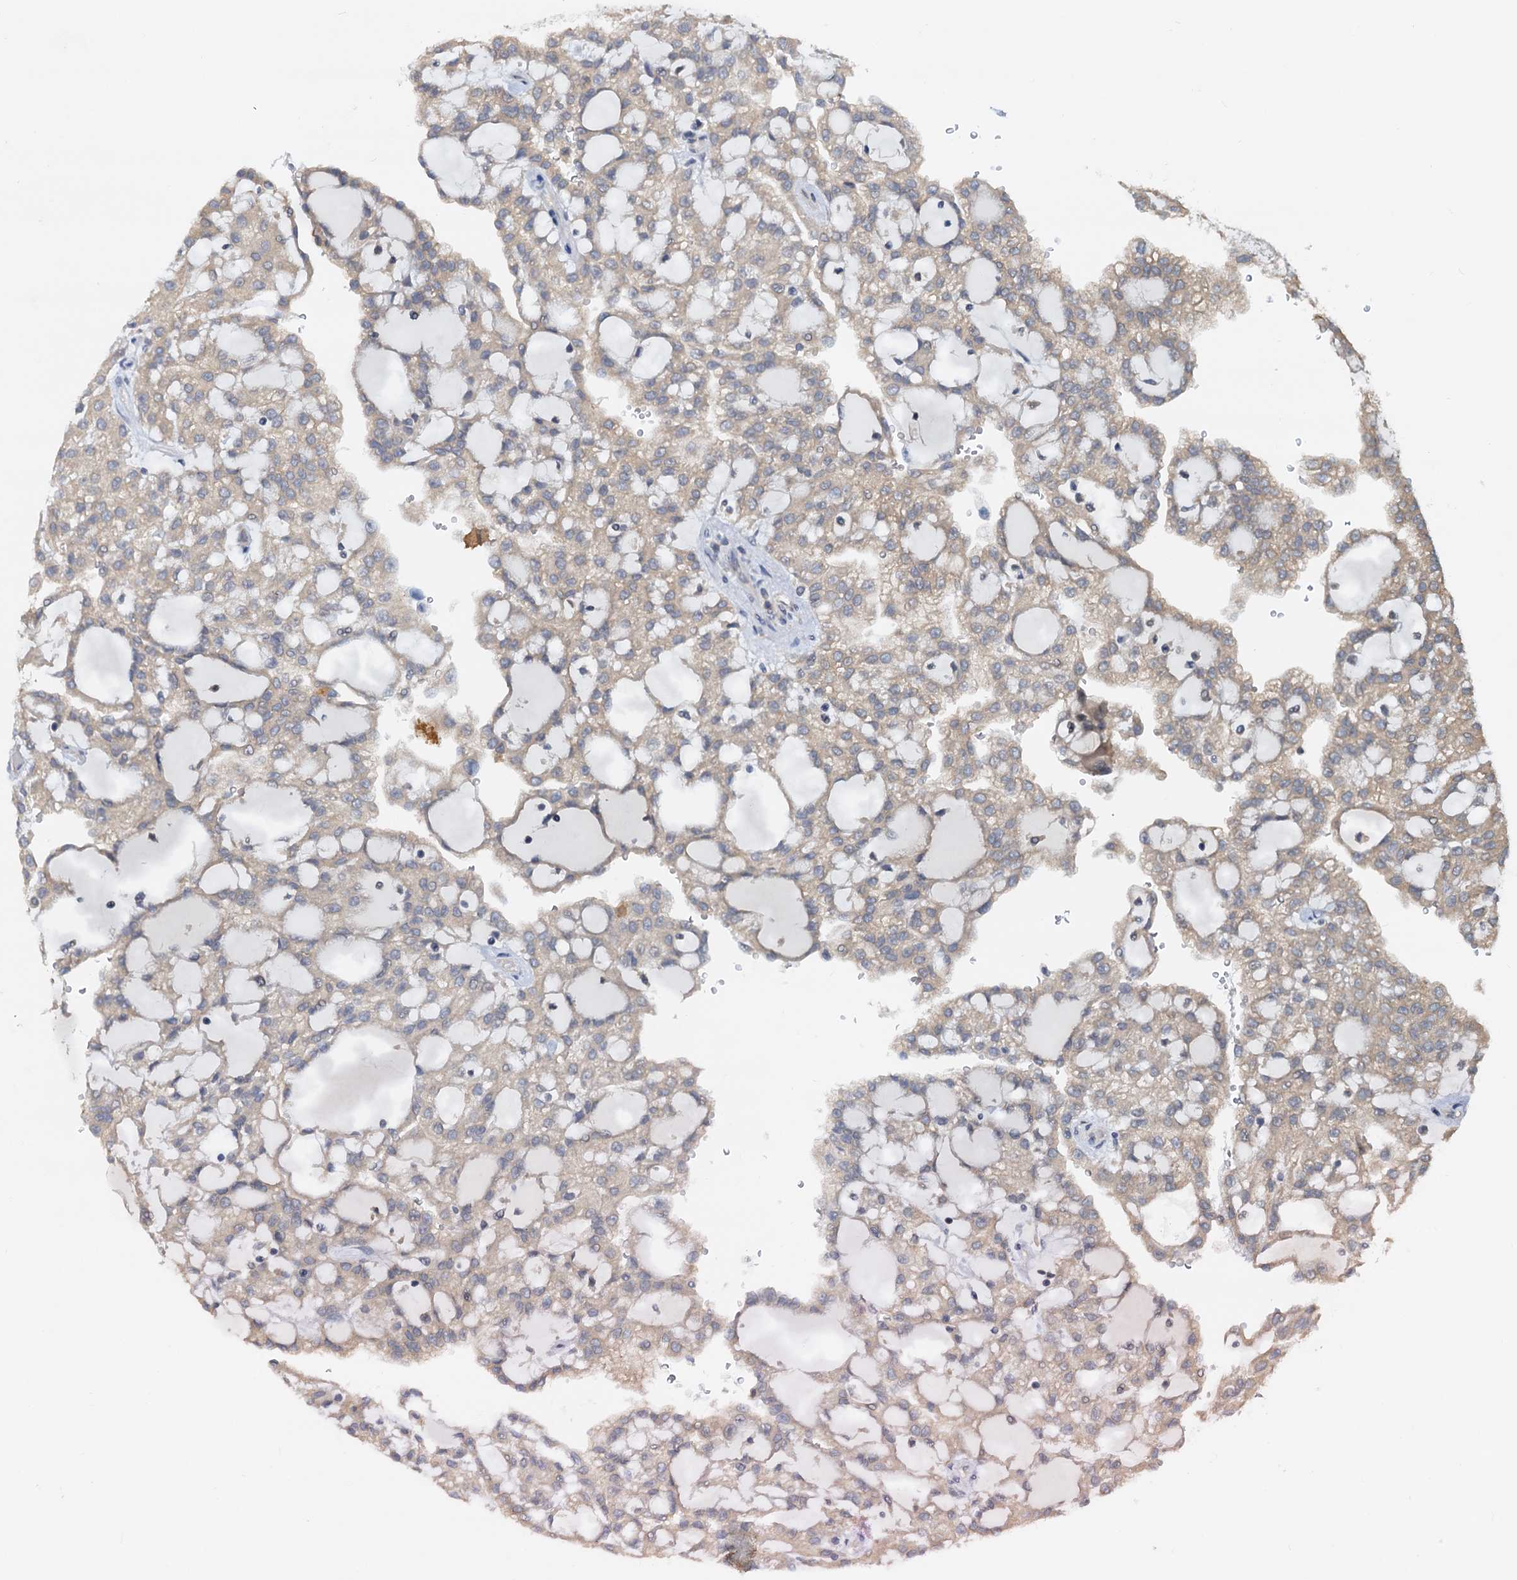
{"staining": {"intensity": "weak", "quantity": "25%-75%", "location": "cytoplasmic/membranous"}, "tissue": "renal cancer", "cell_type": "Tumor cells", "image_type": "cancer", "snomed": [{"axis": "morphology", "description": "Adenocarcinoma, NOS"}, {"axis": "topography", "description": "Kidney"}], "caption": "A low amount of weak cytoplasmic/membranous expression is seen in approximately 25%-75% of tumor cells in renal cancer (adenocarcinoma) tissue. The staining is performed using DAB (3,3'-diaminobenzidine) brown chromogen to label protein expression. The nuclei are counter-stained blue using hematoxylin.", "gene": "PTGES3", "patient": {"sex": "male", "age": 63}}